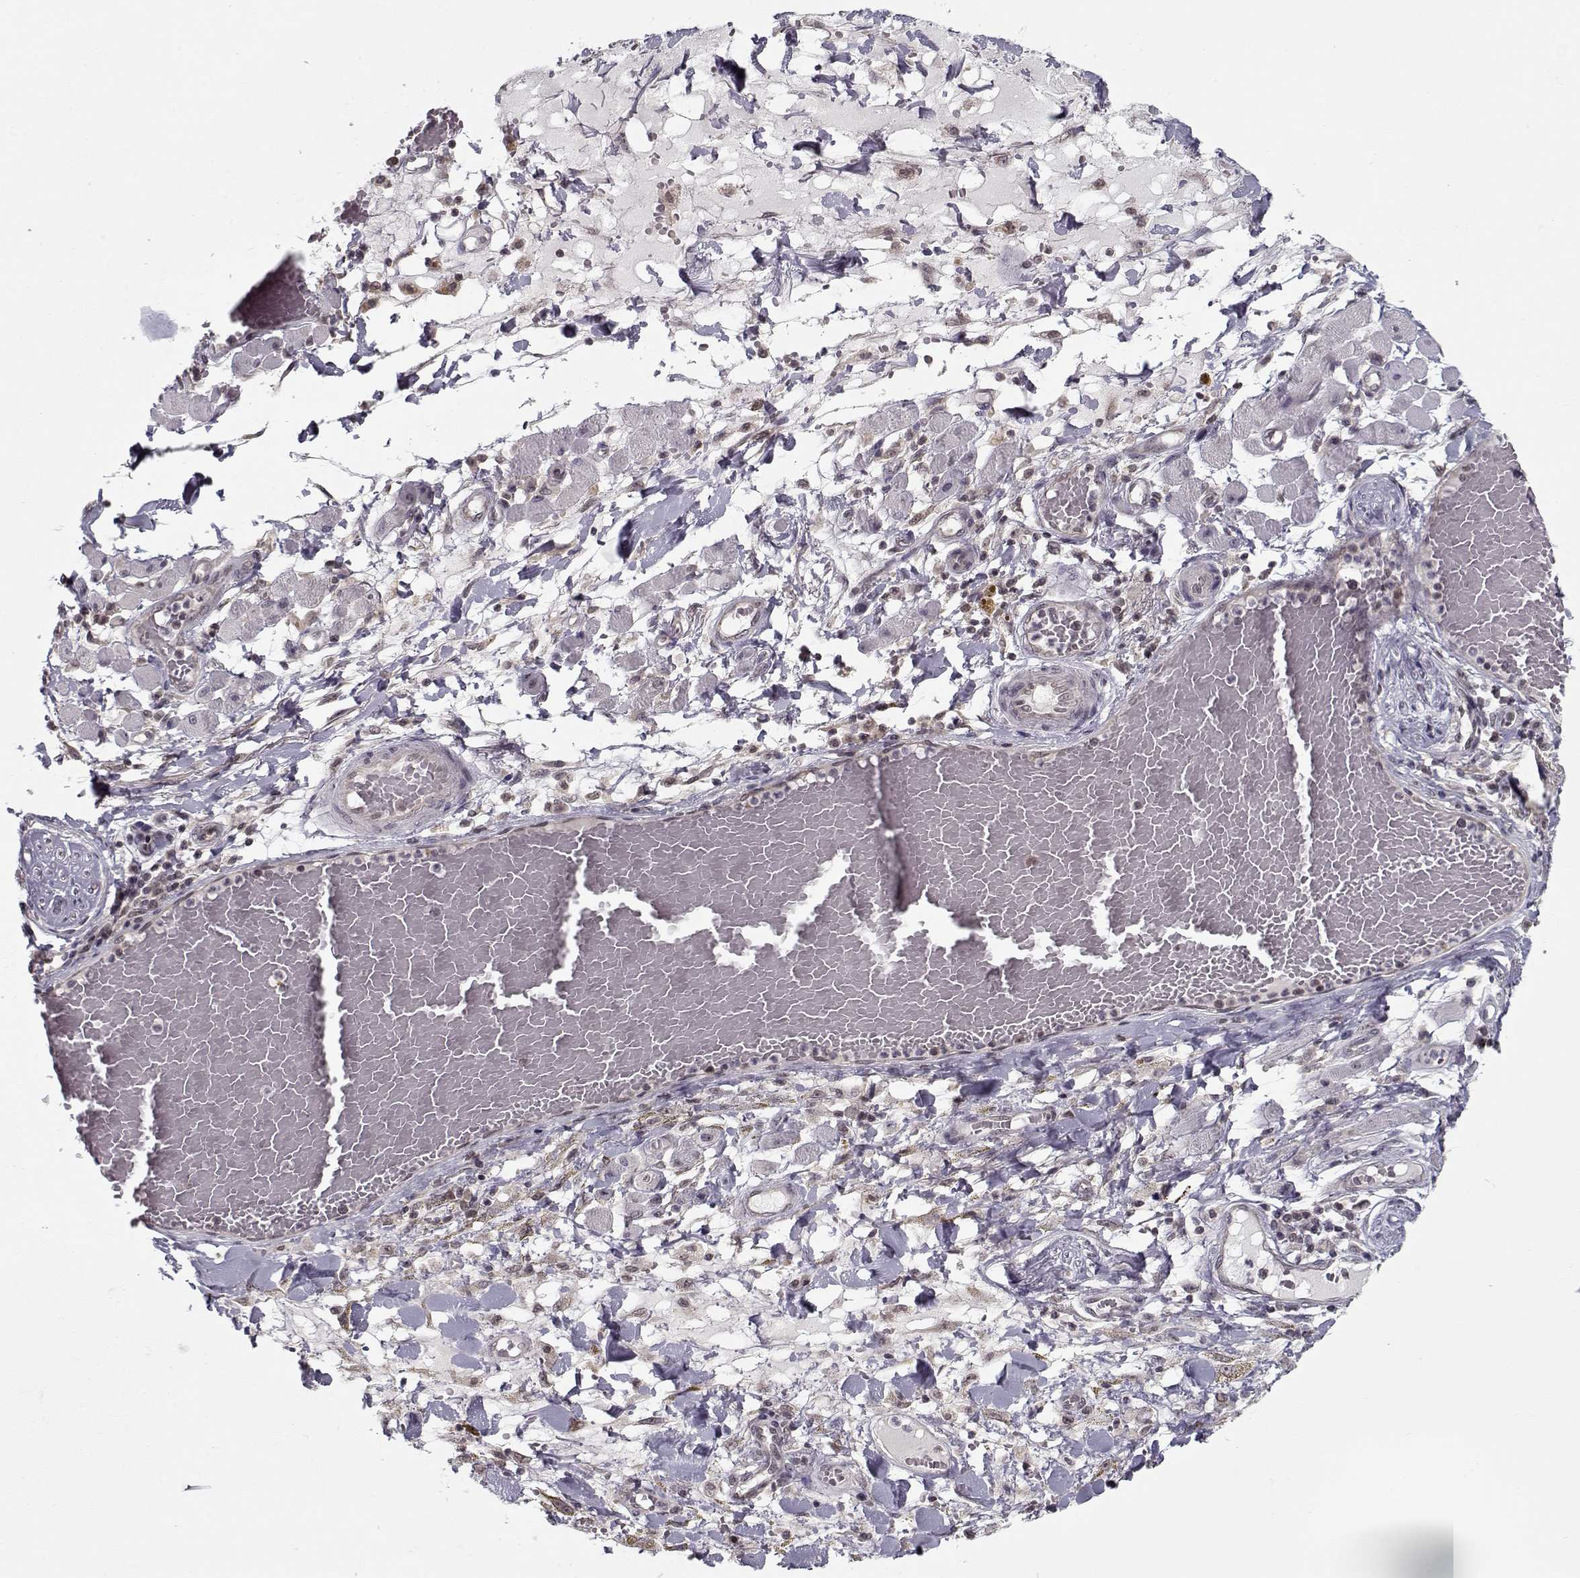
{"staining": {"intensity": "negative", "quantity": "none", "location": "none"}, "tissue": "melanoma", "cell_type": "Tumor cells", "image_type": "cancer", "snomed": [{"axis": "morphology", "description": "Malignant melanoma, NOS"}, {"axis": "topography", "description": "Skin"}], "caption": "Tumor cells are negative for protein expression in human melanoma. (Brightfield microscopy of DAB (3,3'-diaminobenzidine) IHC at high magnification).", "gene": "TESPA1", "patient": {"sex": "female", "age": 91}}